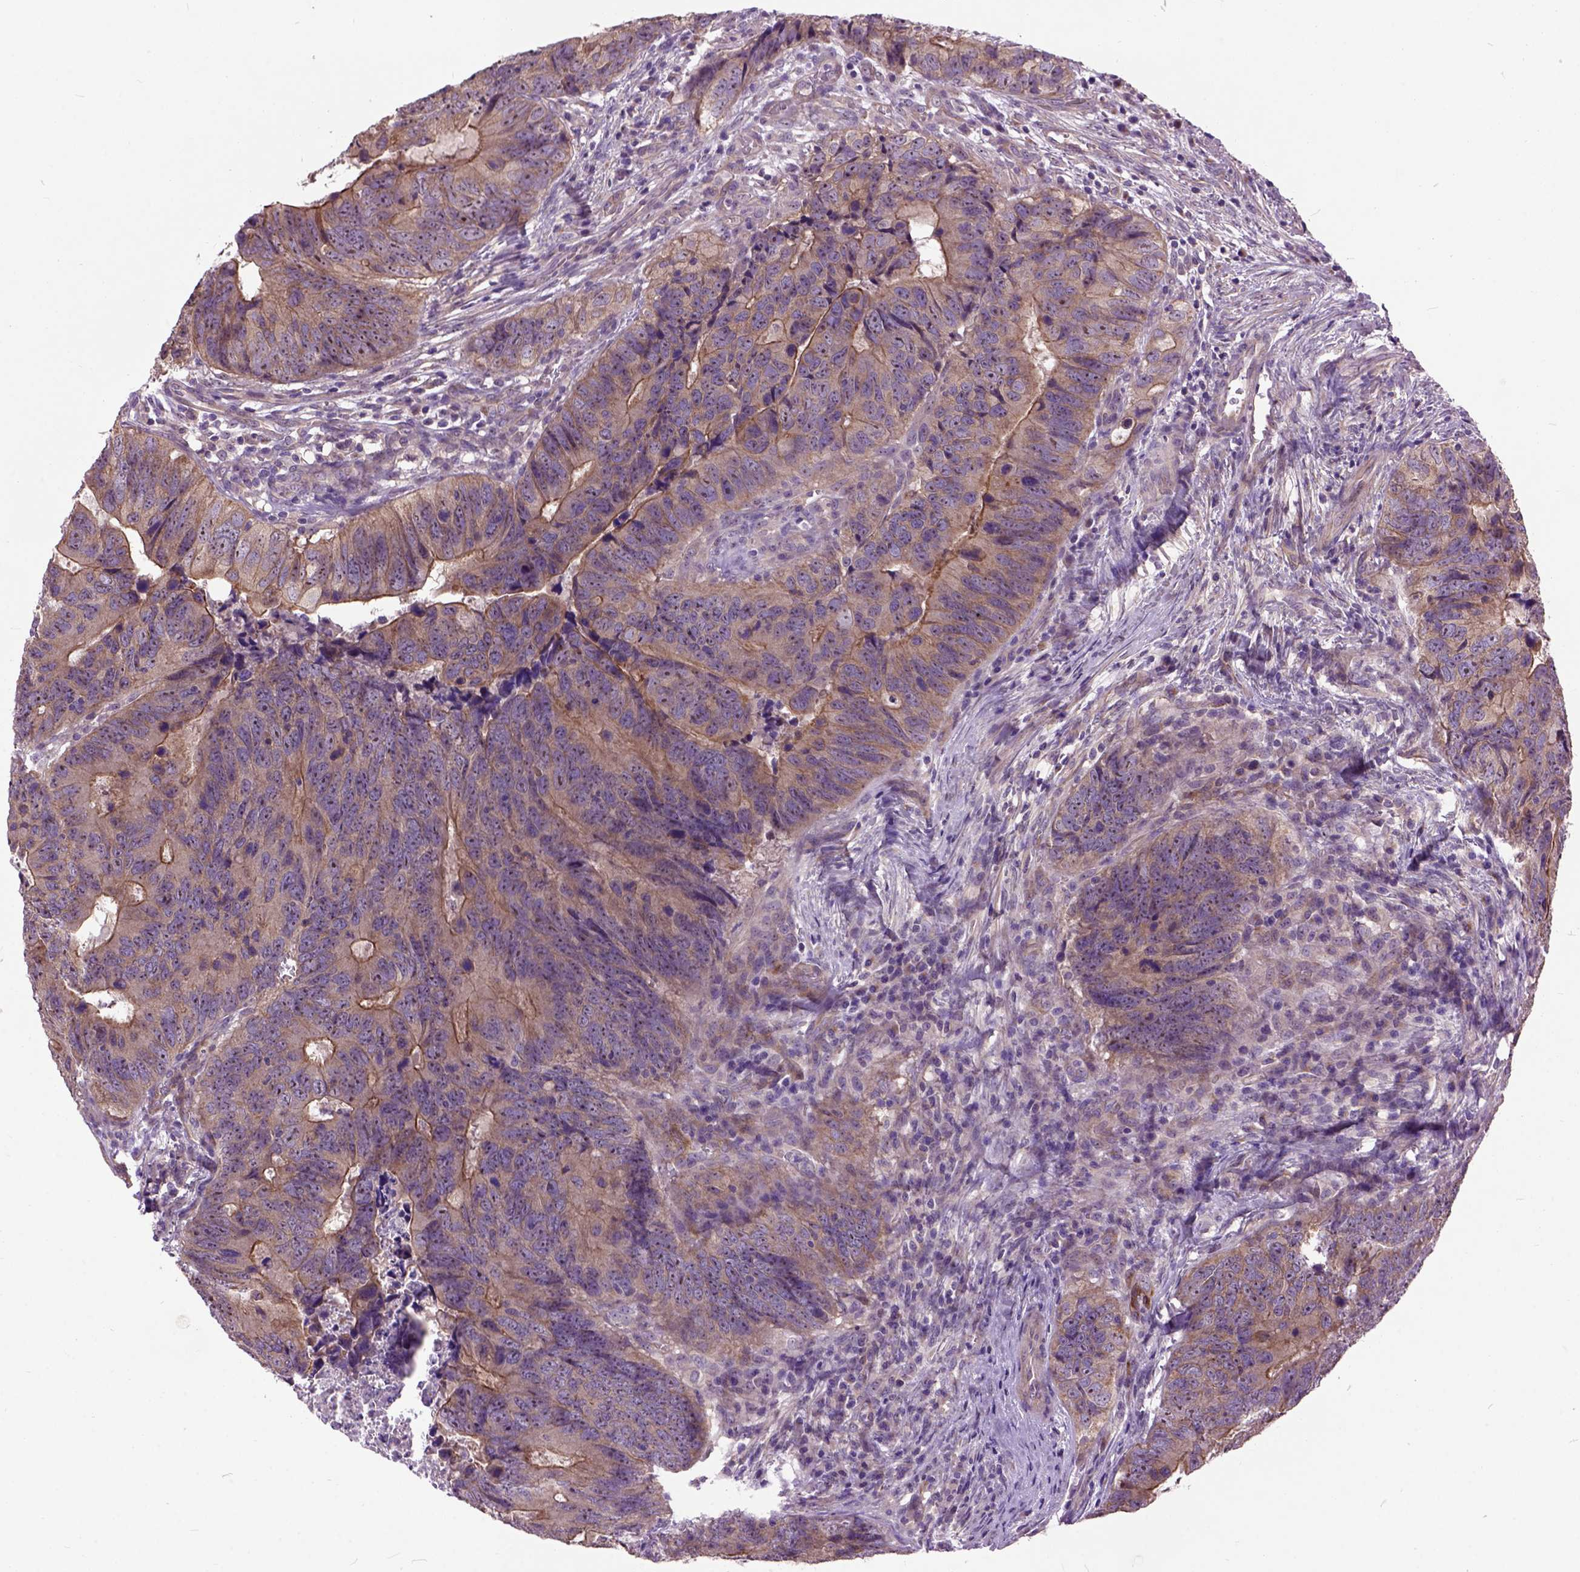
{"staining": {"intensity": "strong", "quantity": "<25%", "location": "cytoplasmic/membranous"}, "tissue": "colorectal cancer", "cell_type": "Tumor cells", "image_type": "cancer", "snomed": [{"axis": "morphology", "description": "Adenocarcinoma, NOS"}, {"axis": "topography", "description": "Colon"}], "caption": "Strong cytoplasmic/membranous staining for a protein is identified in approximately <25% of tumor cells of colorectal cancer using immunohistochemistry.", "gene": "MAPT", "patient": {"sex": "female", "age": 82}}